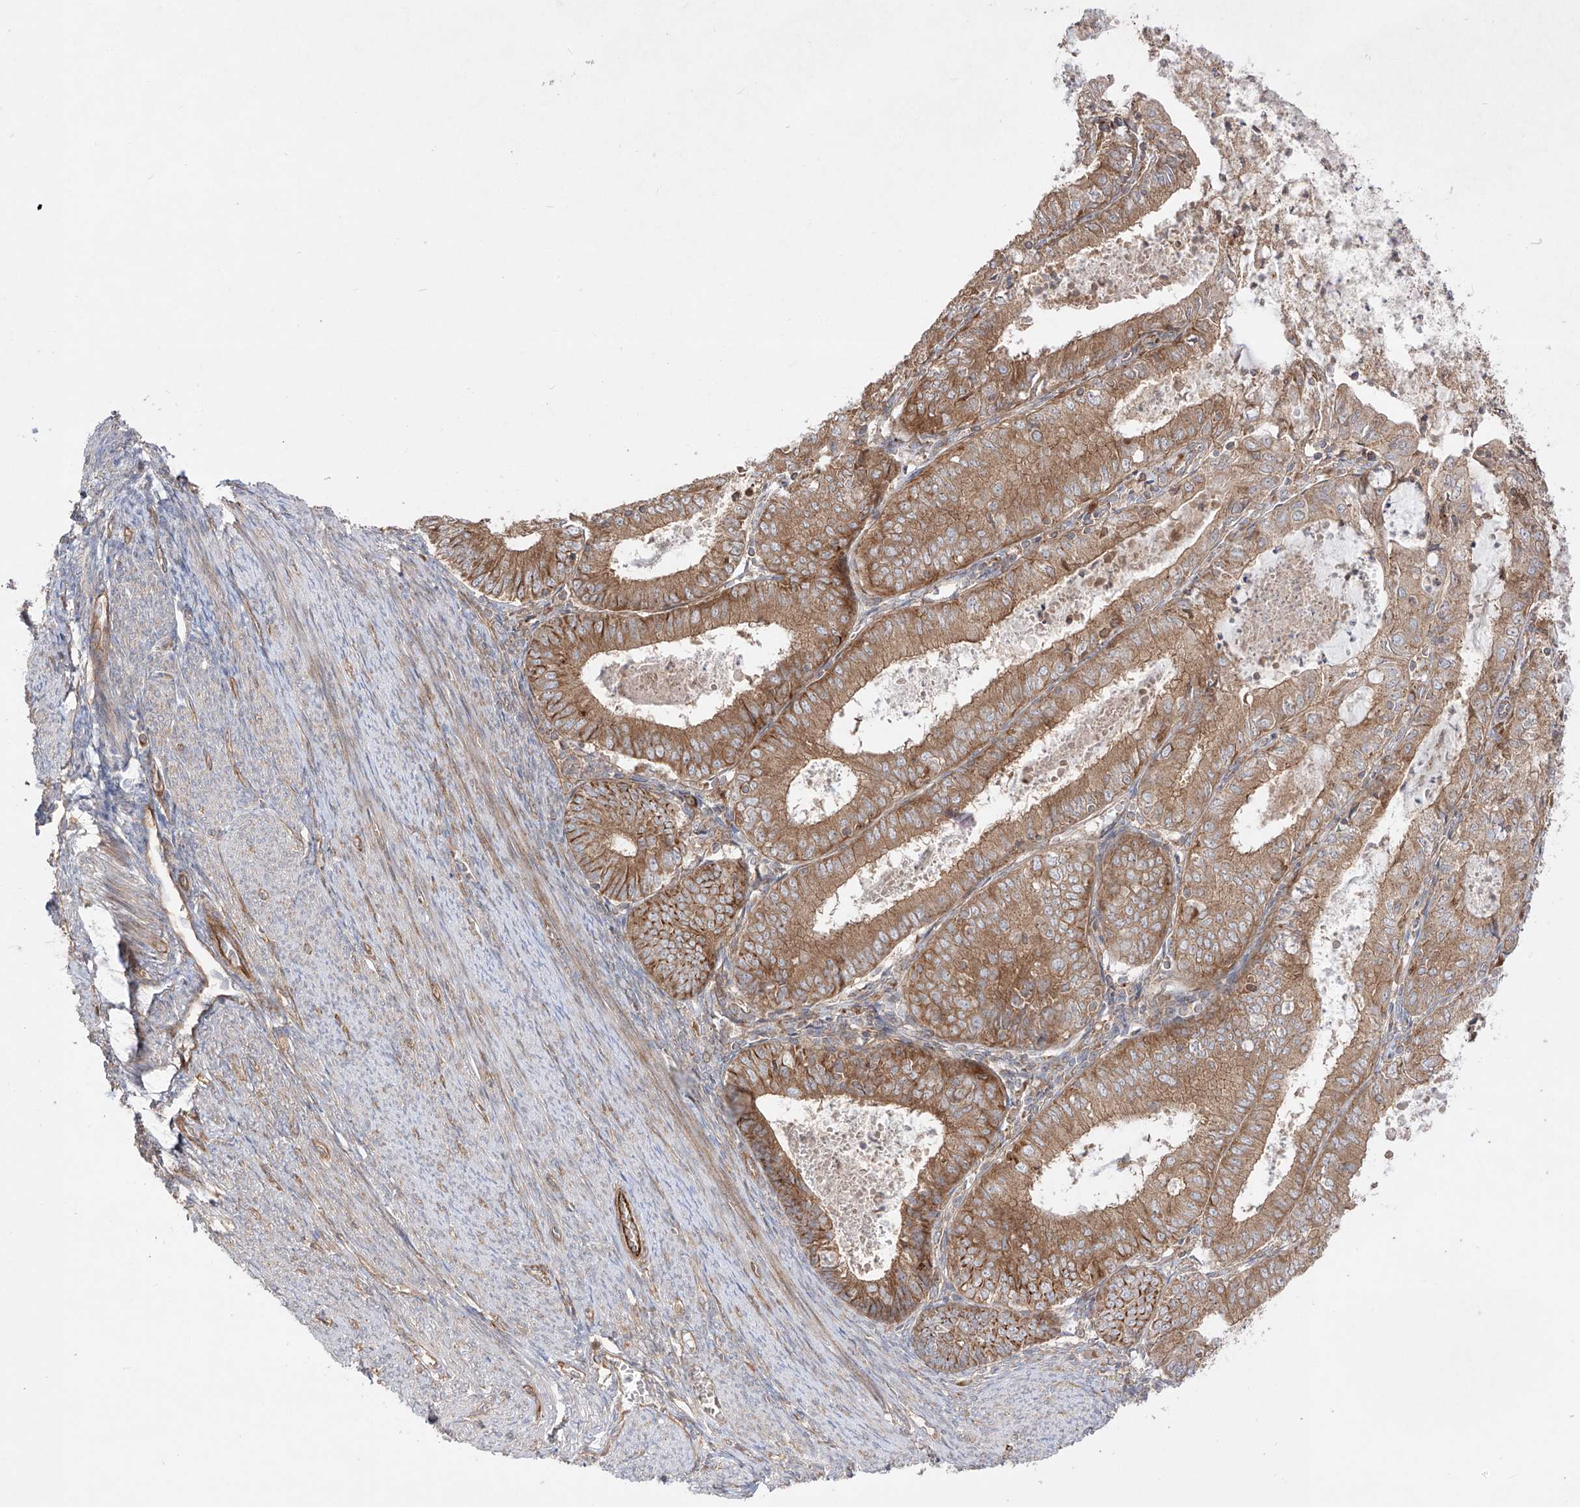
{"staining": {"intensity": "moderate", "quantity": ">75%", "location": "cytoplasmic/membranous"}, "tissue": "endometrial cancer", "cell_type": "Tumor cells", "image_type": "cancer", "snomed": [{"axis": "morphology", "description": "Adenocarcinoma, NOS"}, {"axis": "topography", "description": "Endometrium"}], "caption": "A photomicrograph of human endometrial cancer (adenocarcinoma) stained for a protein exhibits moderate cytoplasmic/membranous brown staining in tumor cells.", "gene": "YKT6", "patient": {"sex": "female", "age": 57}}